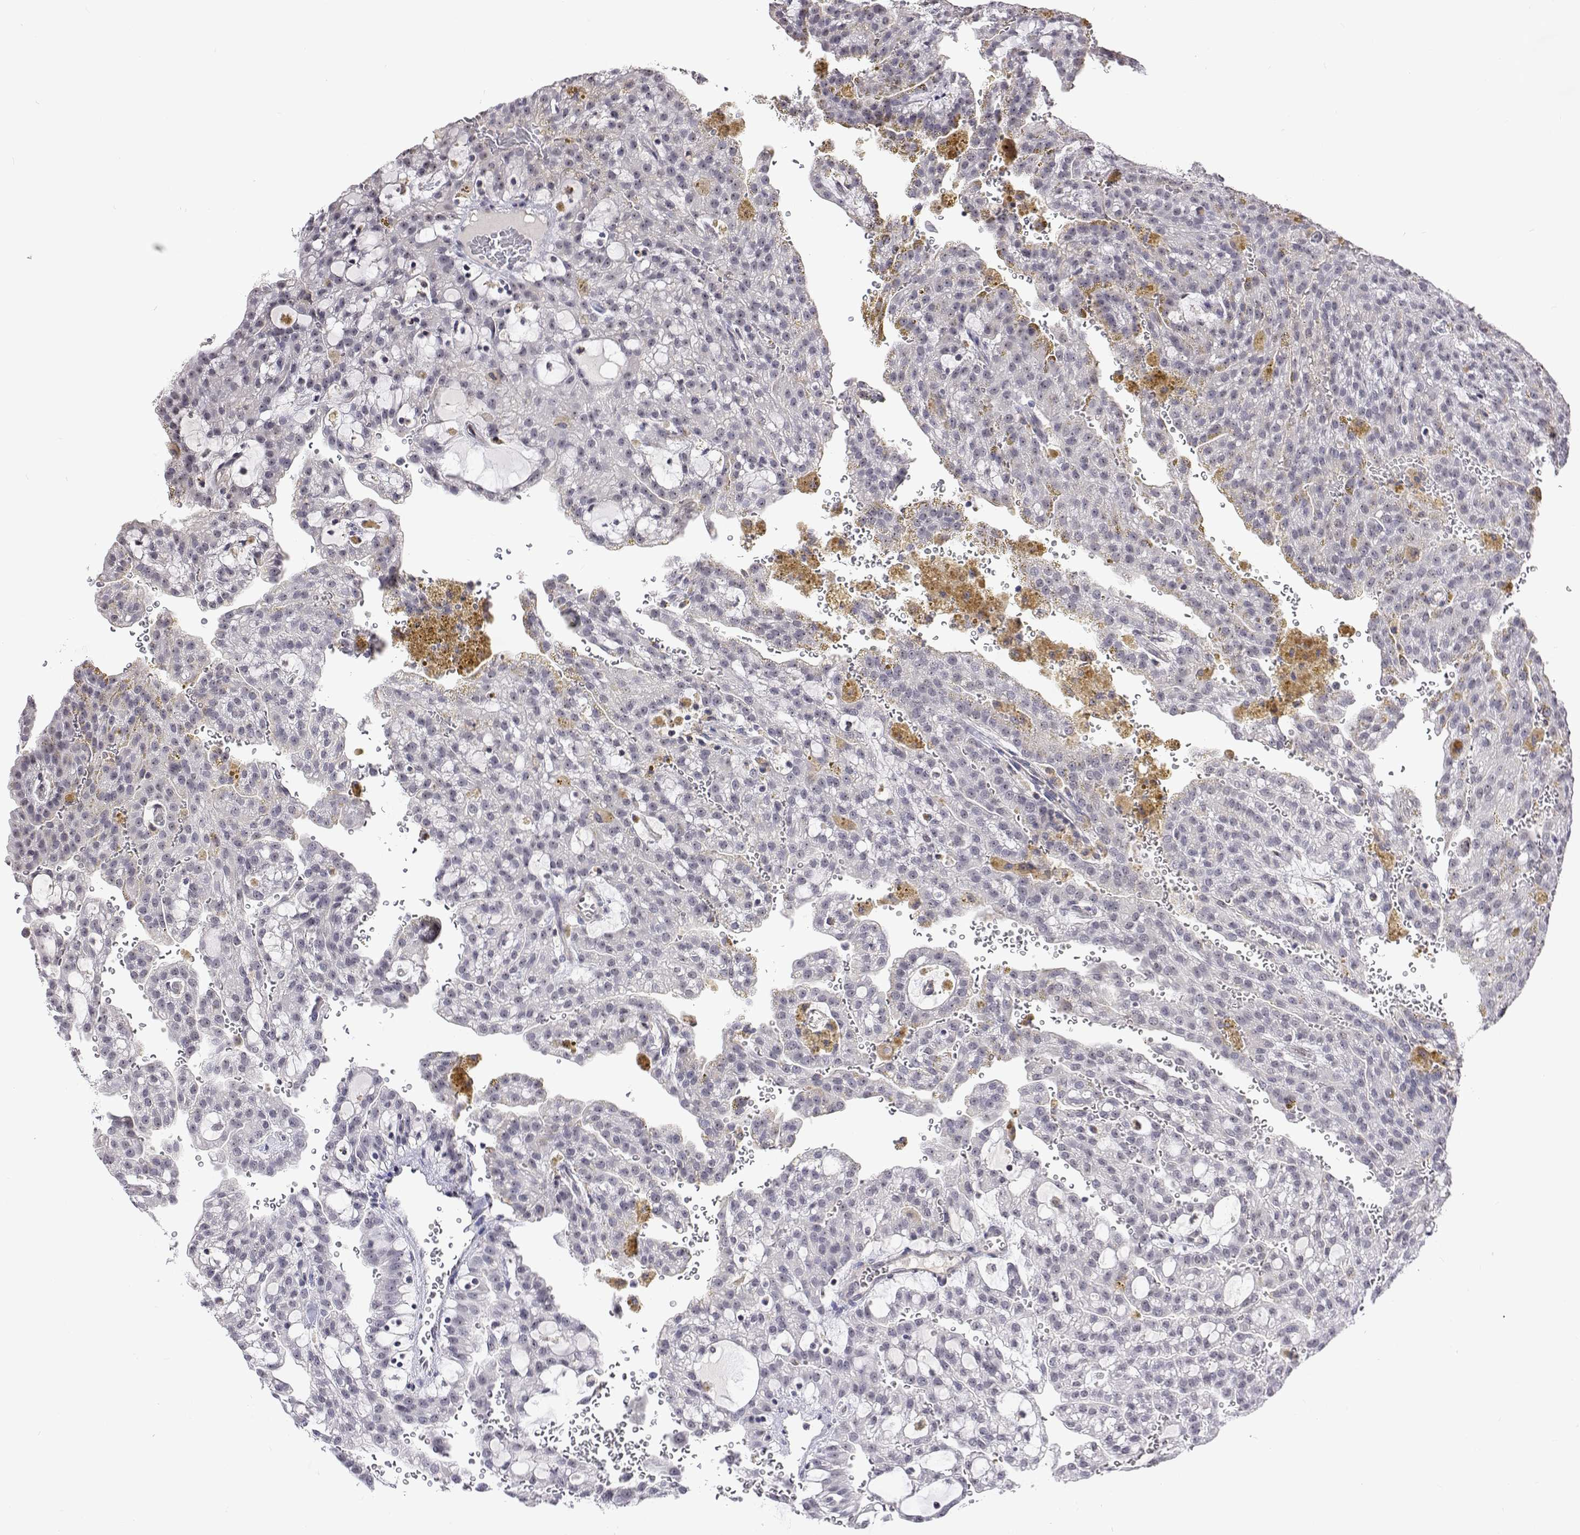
{"staining": {"intensity": "negative", "quantity": "none", "location": "none"}, "tissue": "renal cancer", "cell_type": "Tumor cells", "image_type": "cancer", "snomed": [{"axis": "morphology", "description": "Adenocarcinoma, NOS"}, {"axis": "topography", "description": "Kidney"}], "caption": "Renal cancer stained for a protein using immunohistochemistry (IHC) reveals no positivity tumor cells.", "gene": "NHP2", "patient": {"sex": "male", "age": 63}}